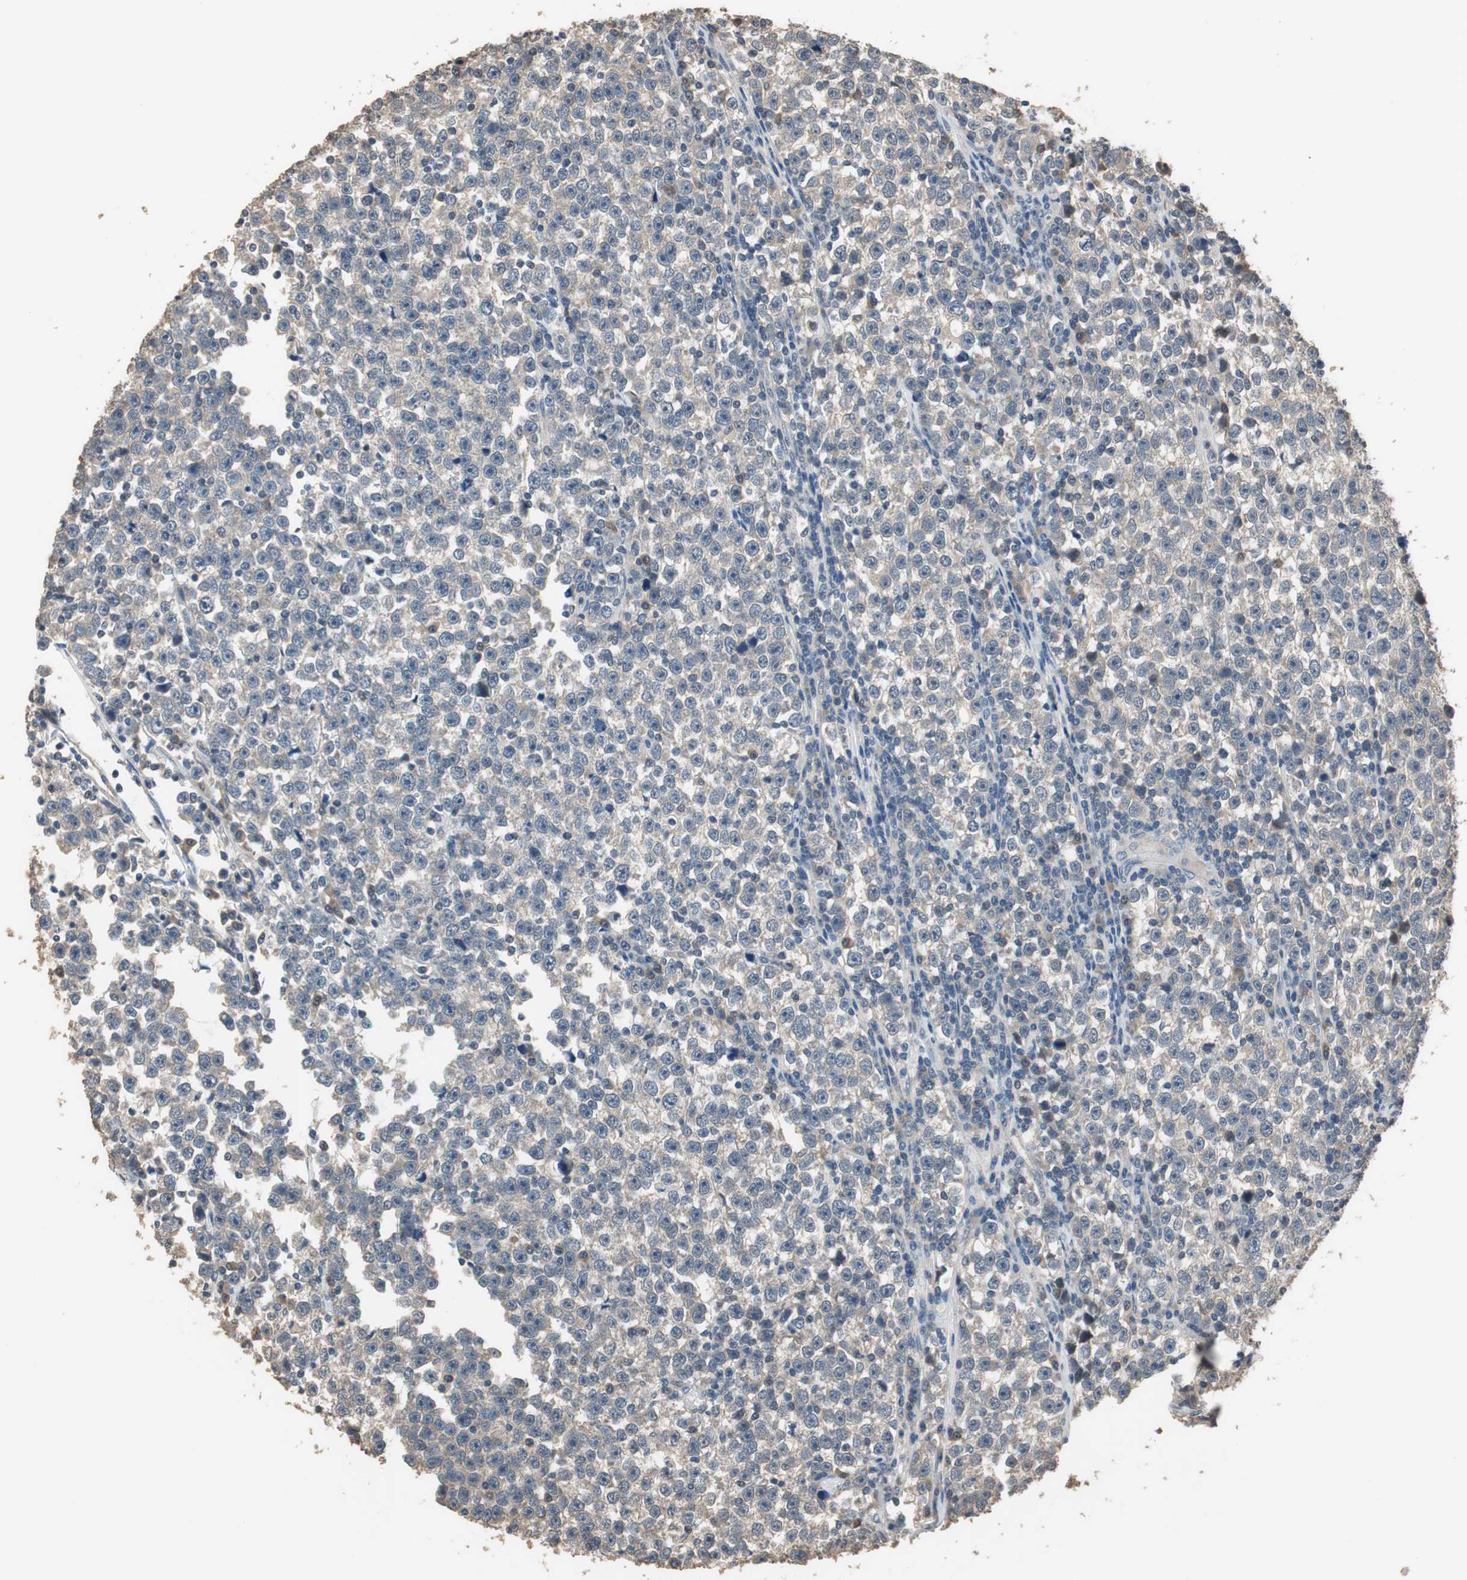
{"staining": {"intensity": "negative", "quantity": "none", "location": "none"}, "tissue": "testis cancer", "cell_type": "Tumor cells", "image_type": "cancer", "snomed": [{"axis": "morphology", "description": "Seminoma, NOS"}, {"axis": "topography", "description": "Testis"}], "caption": "IHC micrograph of human testis cancer stained for a protein (brown), which exhibits no staining in tumor cells.", "gene": "PI4KB", "patient": {"sex": "male", "age": 43}}